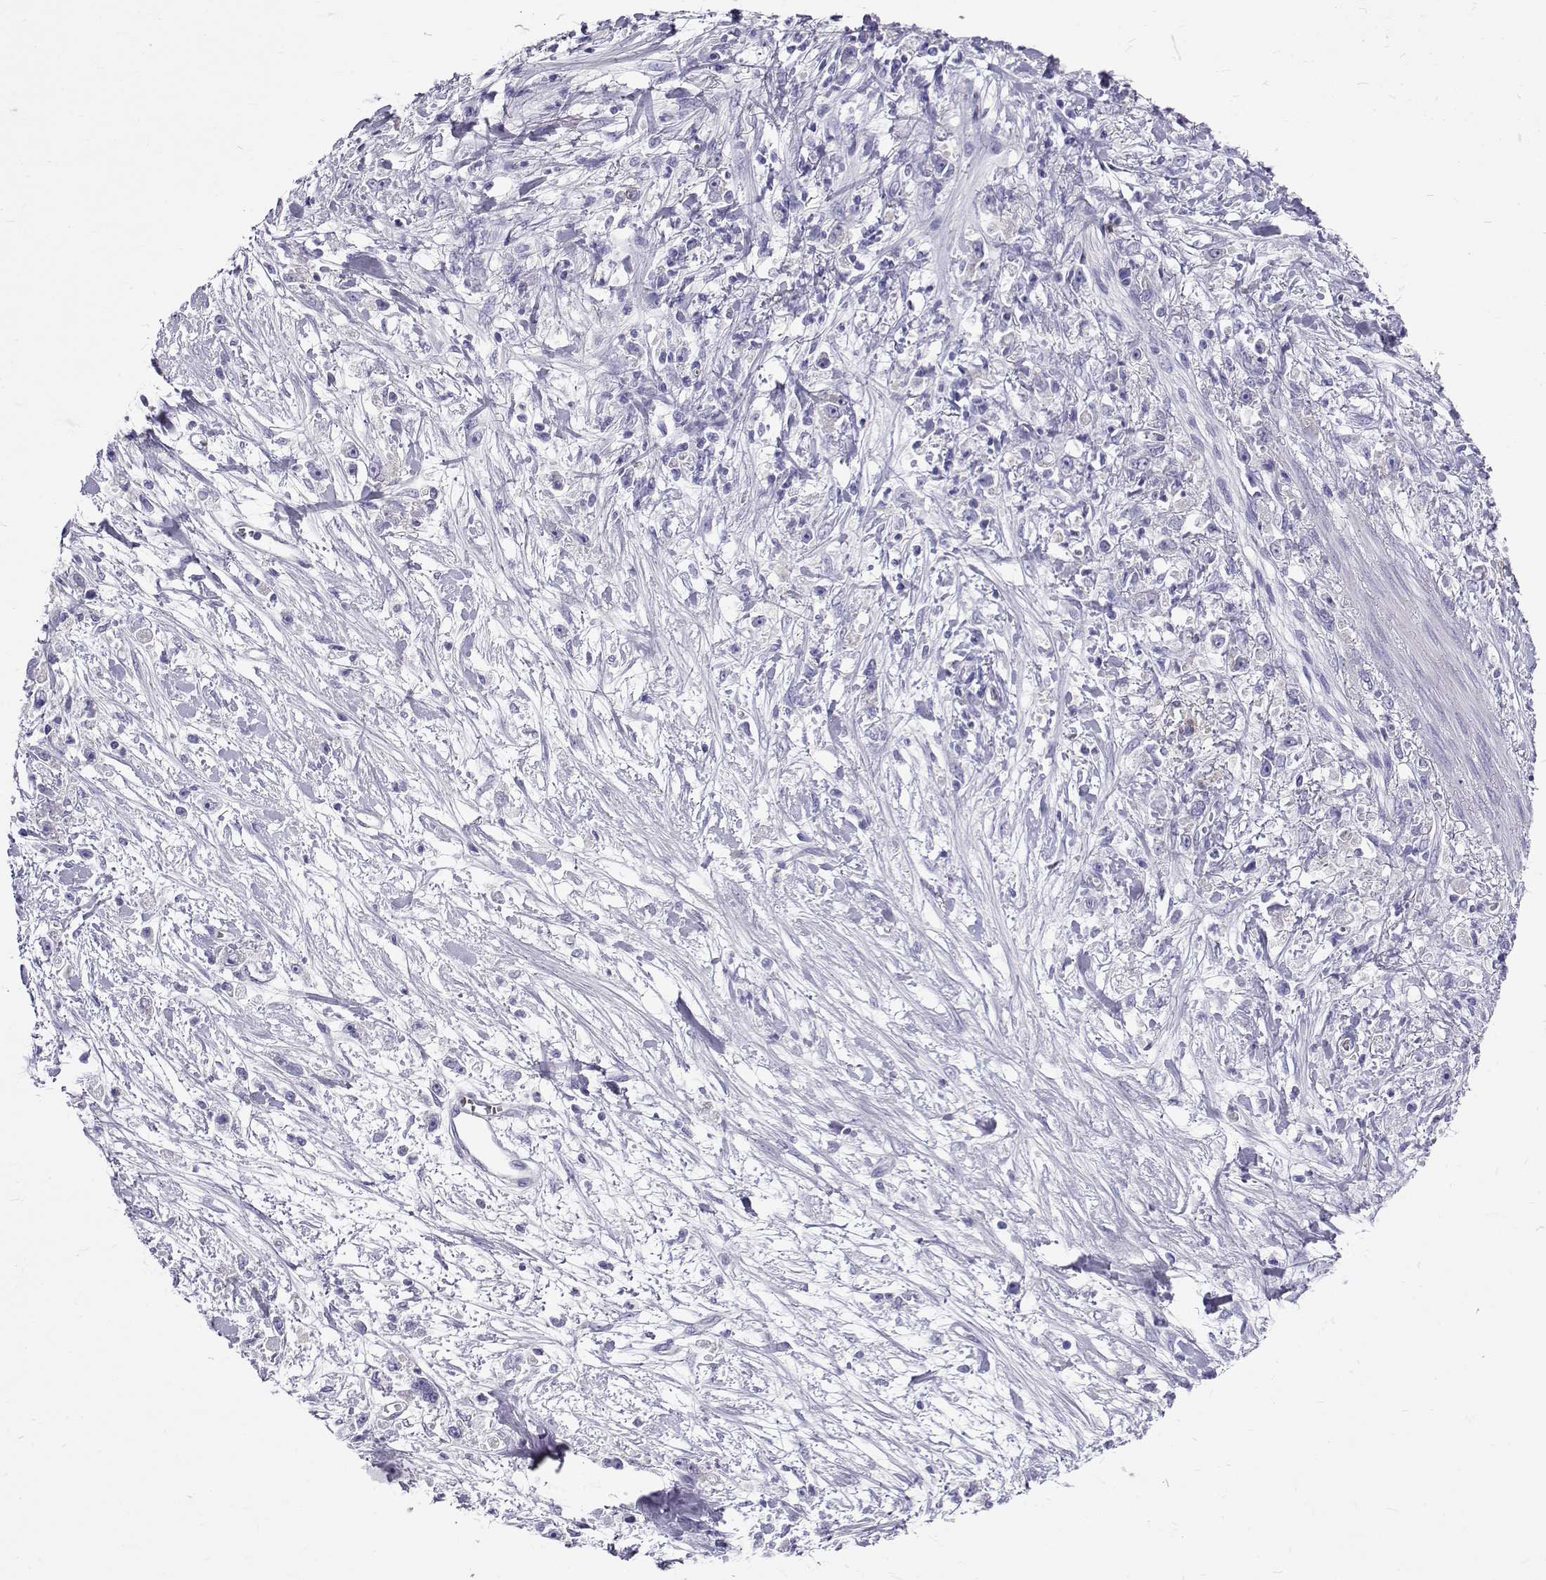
{"staining": {"intensity": "negative", "quantity": "none", "location": "none"}, "tissue": "stomach cancer", "cell_type": "Tumor cells", "image_type": "cancer", "snomed": [{"axis": "morphology", "description": "Adenocarcinoma, NOS"}, {"axis": "topography", "description": "Stomach"}], "caption": "Human stomach cancer stained for a protein using immunohistochemistry exhibits no staining in tumor cells.", "gene": "IGSF1", "patient": {"sex": "female", "age": 59}}